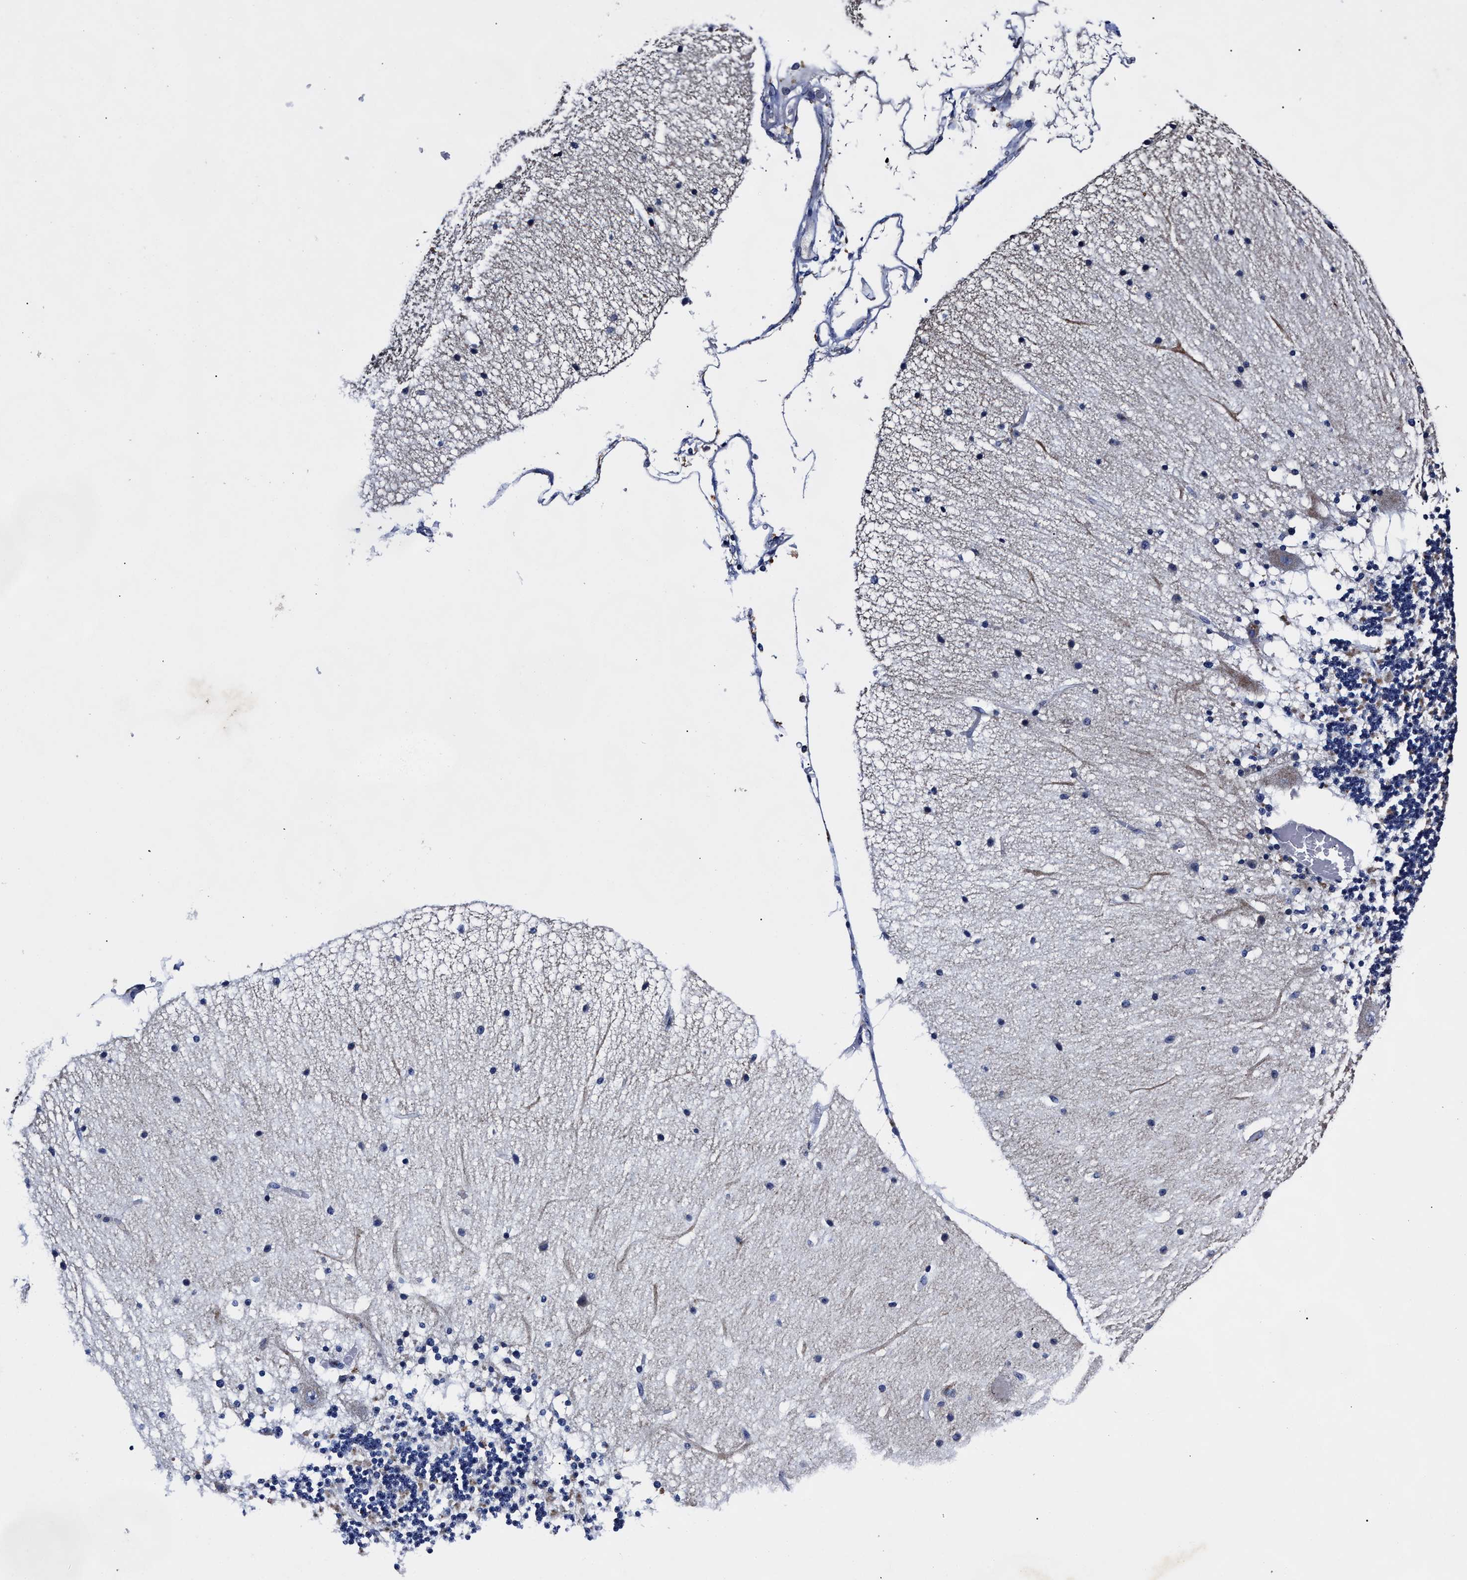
{"staining": {"intensity": "negative", "quantity": "none", "location": "none"}, "tissue": "cerebellum", "cell_type": "Cells in granular layer", "image_type": "normal", "snomed": [{"axis": "morphology", "description": "Normal tissue, NOS"}, {"axis": "topography", "description": "Cerebellum"}], "caption": "Immunohistochemistry image of normal cerebellum: human cerebellum stained with DAB (3,3'-diaminobenzidine) exhibits no significant protein expression in cells in granular layer.", "gene": "OLFML2A", "patient": {"sex": "female", "age": 54}}